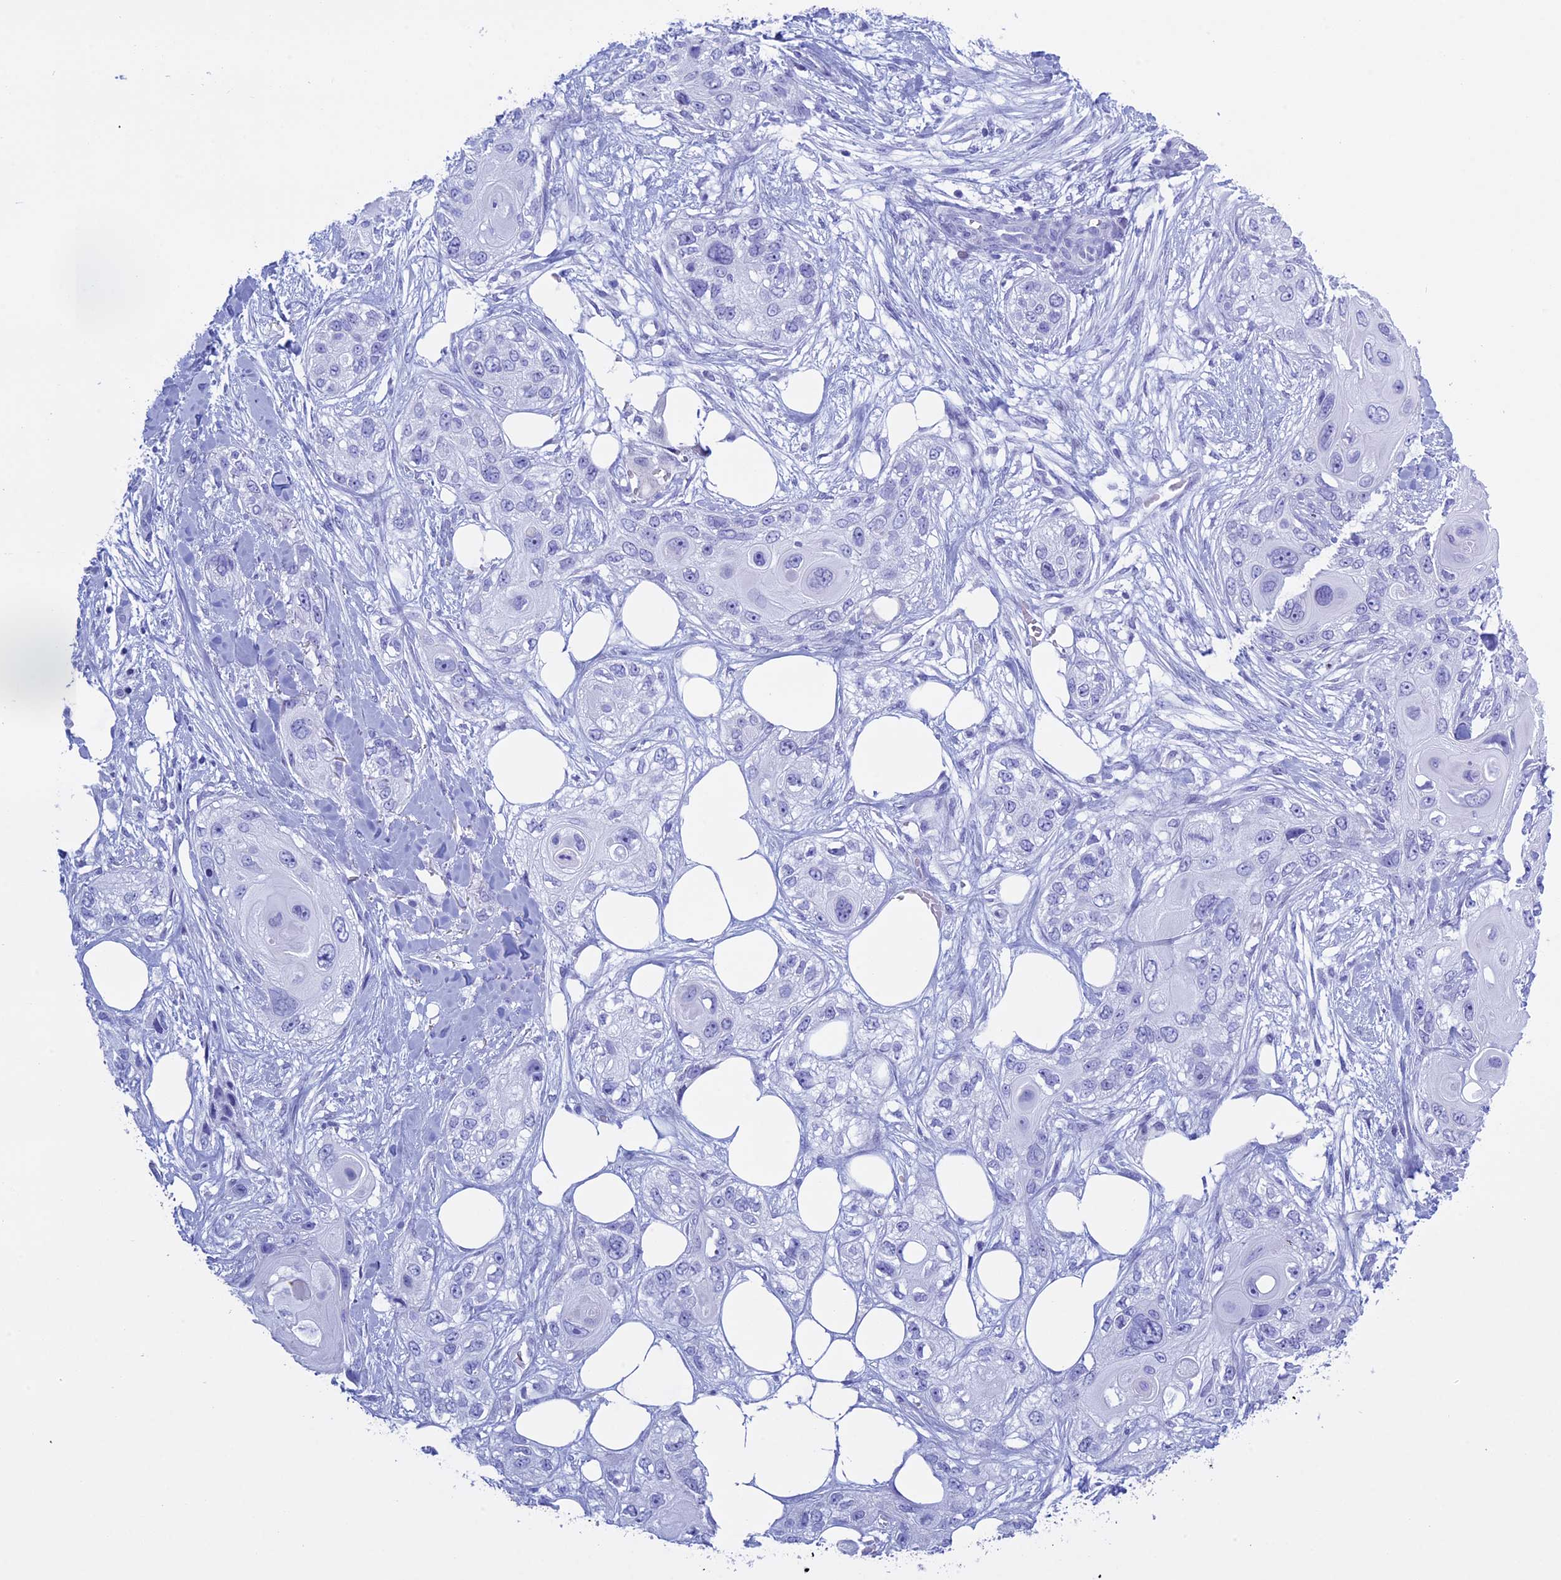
{"staining": {"intensity": "negative", "quantity": "none", "location": "none"}, "tissue": "skin cancer", "cell_type": "Tumor cells", "image_type": "cancer", "snomed": [{"axis": "morphology", "description": "Normal tissue, NOS"}, {"axis": "morphology", "description": "Squamous cell carcinoma, NOS"}, {"axis": "topography", "description": "Skin"}], "caption": "This is a image of IHC staining of skin cancer, which shows no expression in tumor cells.", "gene": "KCTD21", "patient": {"sex": "male", "age": 72}}